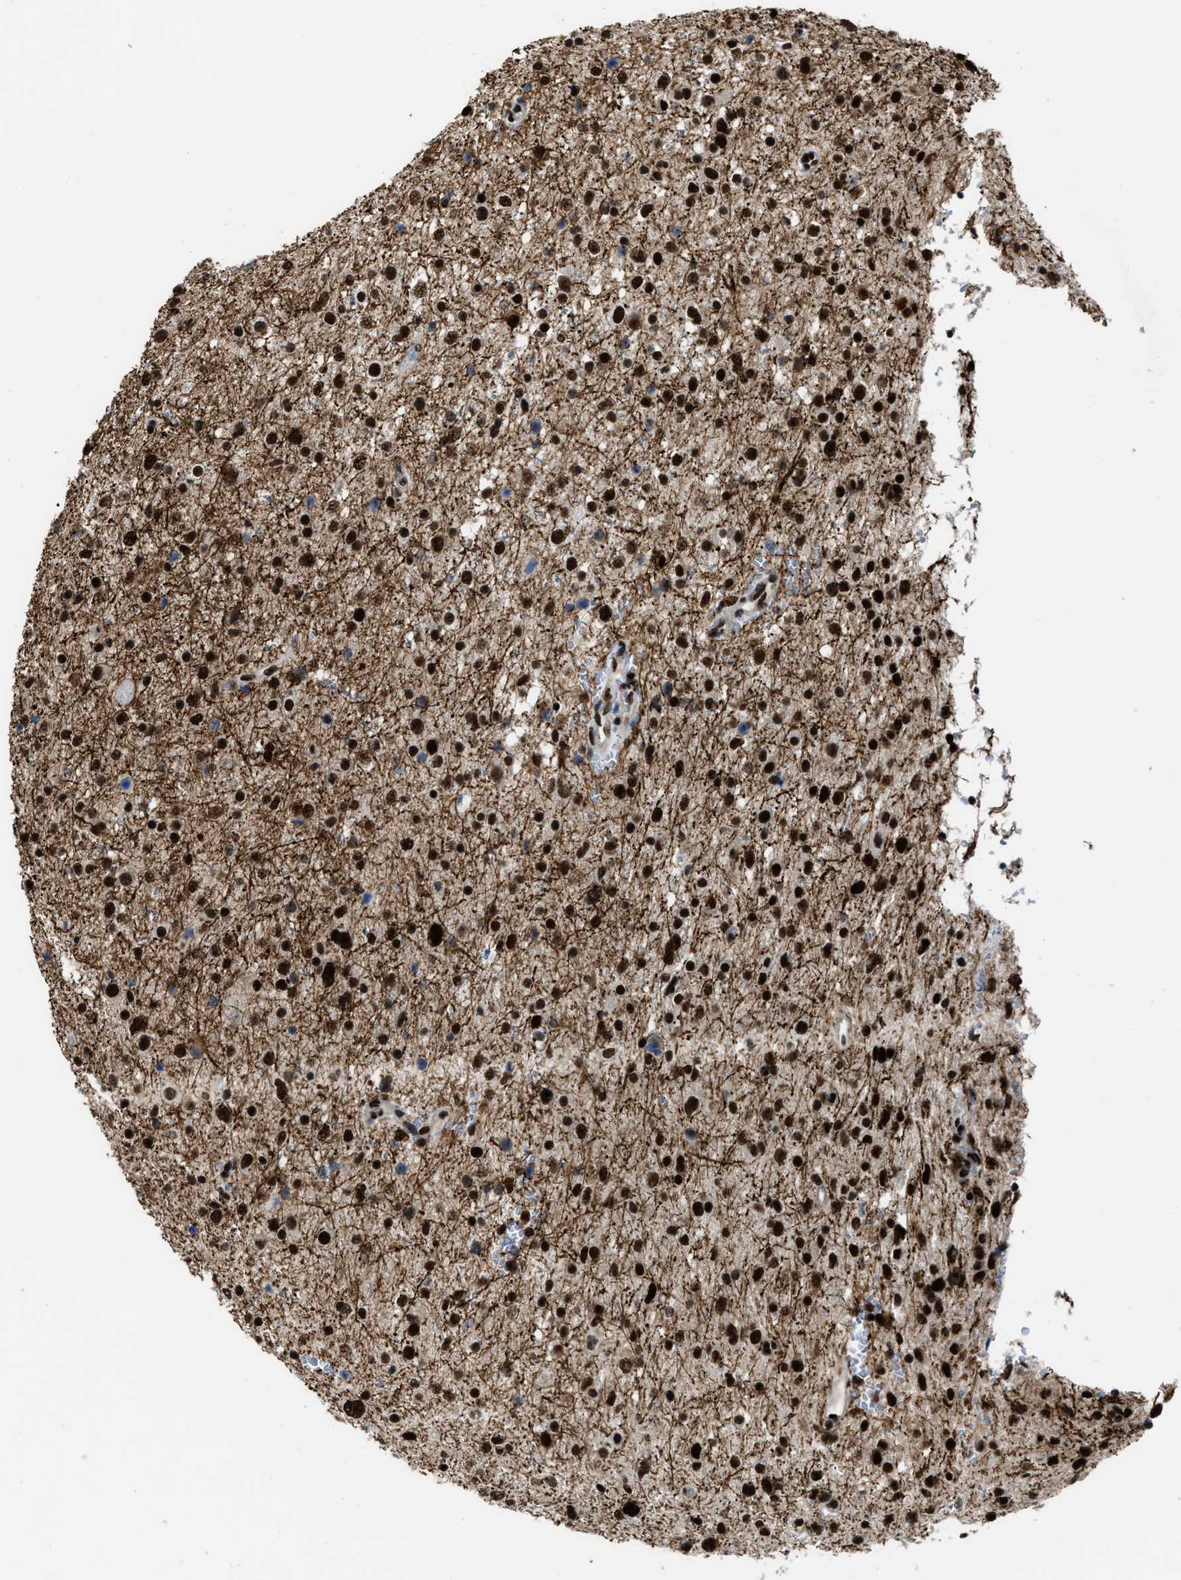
{"staining": {"intensity": "strong", "quantity": ">75%", "location": "nuclear"}, "tissue": "glioma", "cell_type": "Tumor cells", "image_type": "cancer", "snomed": [{"axis": "morphology", "description": "Glioma, malignant, Low grade"}, {"axis": "topography", "description": "Brain"}], "caption": "IHC image of malignant low-grade glioma stained for a protein (brown), which reveals high levels of strong nuclear expression in about >75% of tumor cells.", "gene": "NUMA1", "patient": {"sex": "female", "age": 37}}